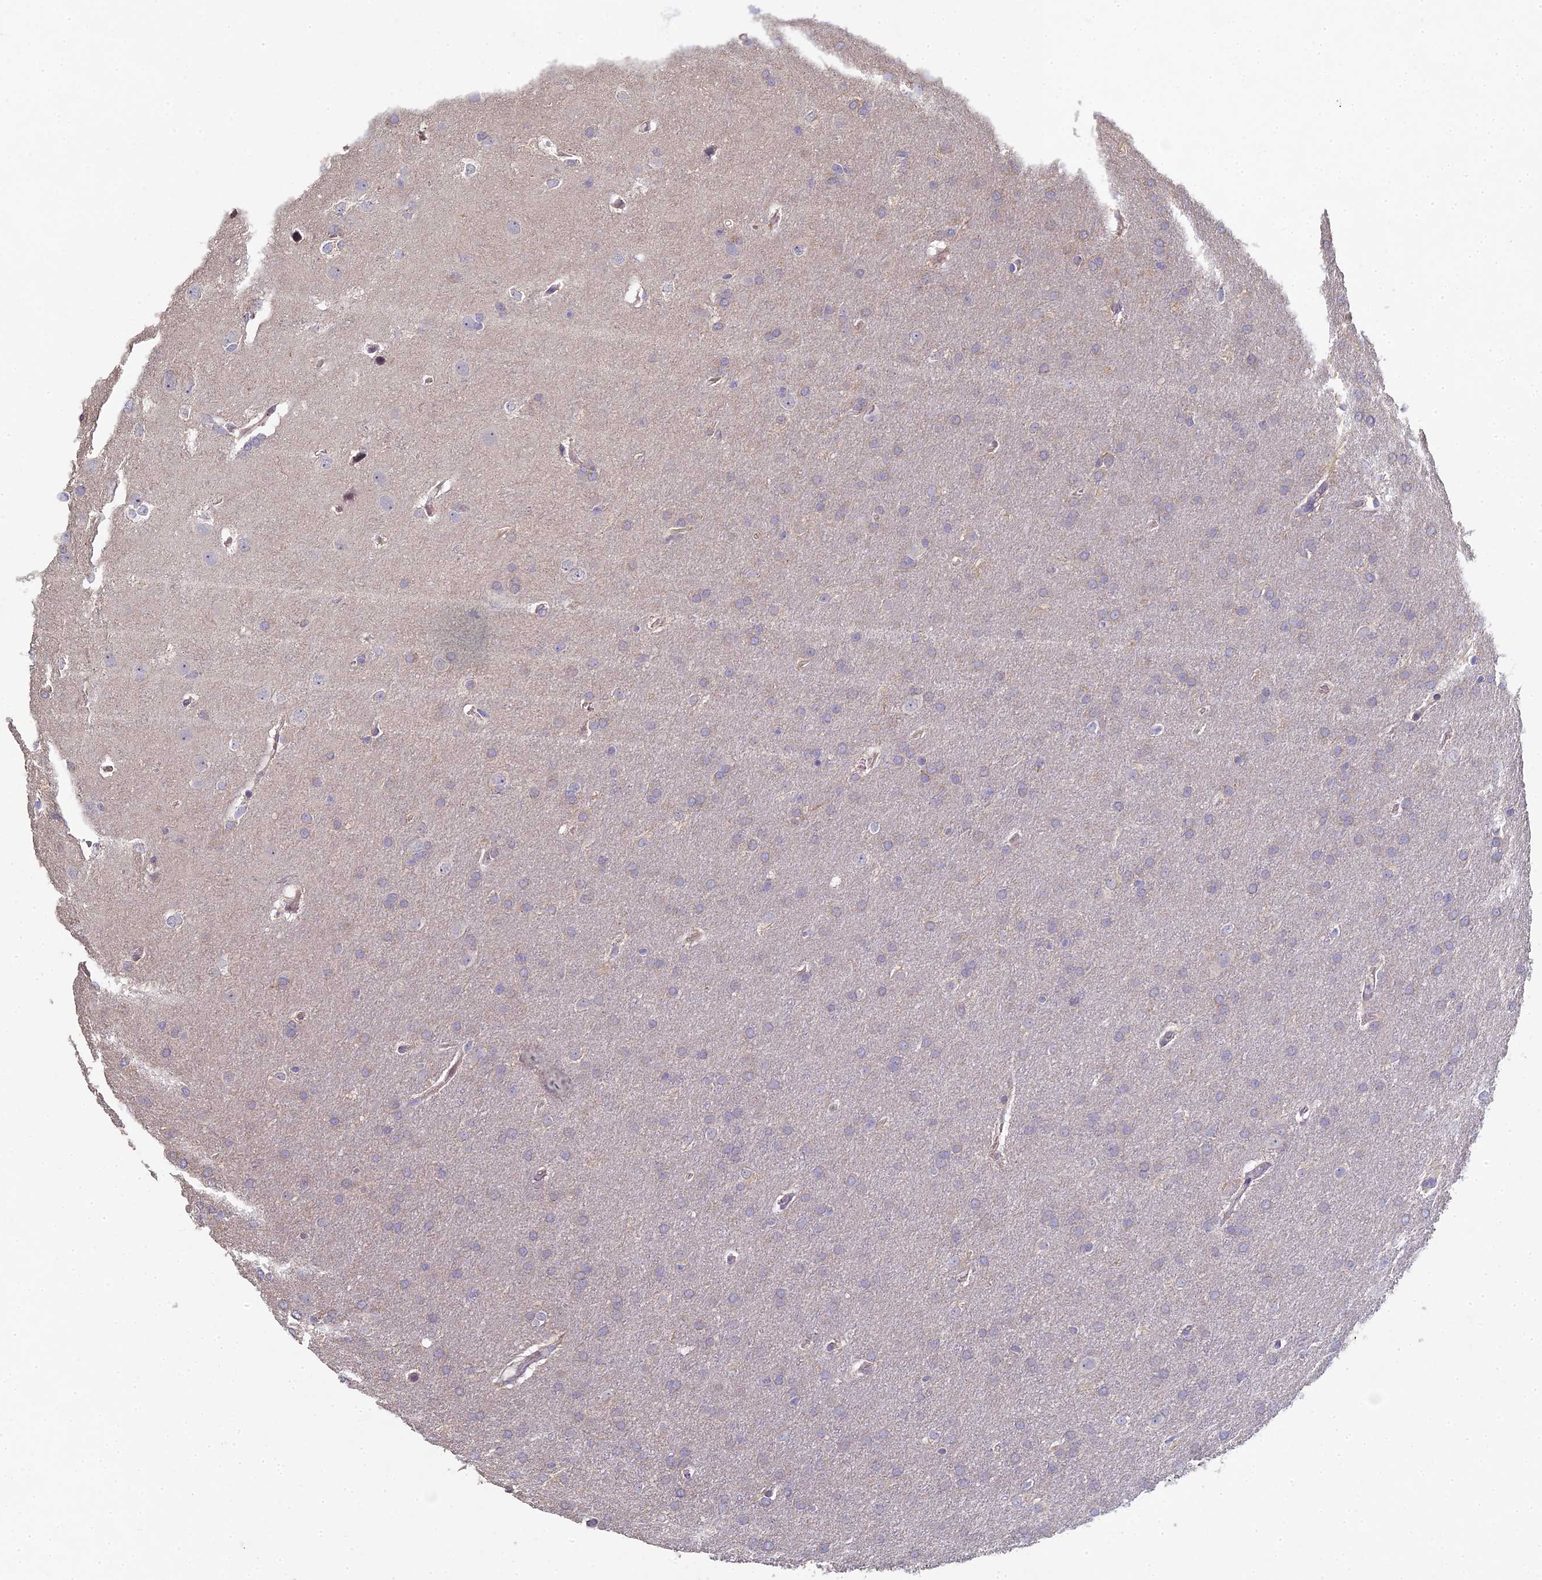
{"staining": {"intensity": "negative", "quantity": "none", "location": "none"}, "tissue": "glioma", "cell_type": "Tumor cells", "image_type": "cancer", "snomed": [{"axis": "morphology", "description": "Glioma, malignant, Low grade"}, {"axis": "topography", "description": "Brain"}], "caption": "The histopathology image reveals no staining of tumor cells in glioma. (Brightfield microscopy of DAB IHC at high magnification).", "gene": "DIXDC1", "patient": {"sex": "female", "age": 32}}